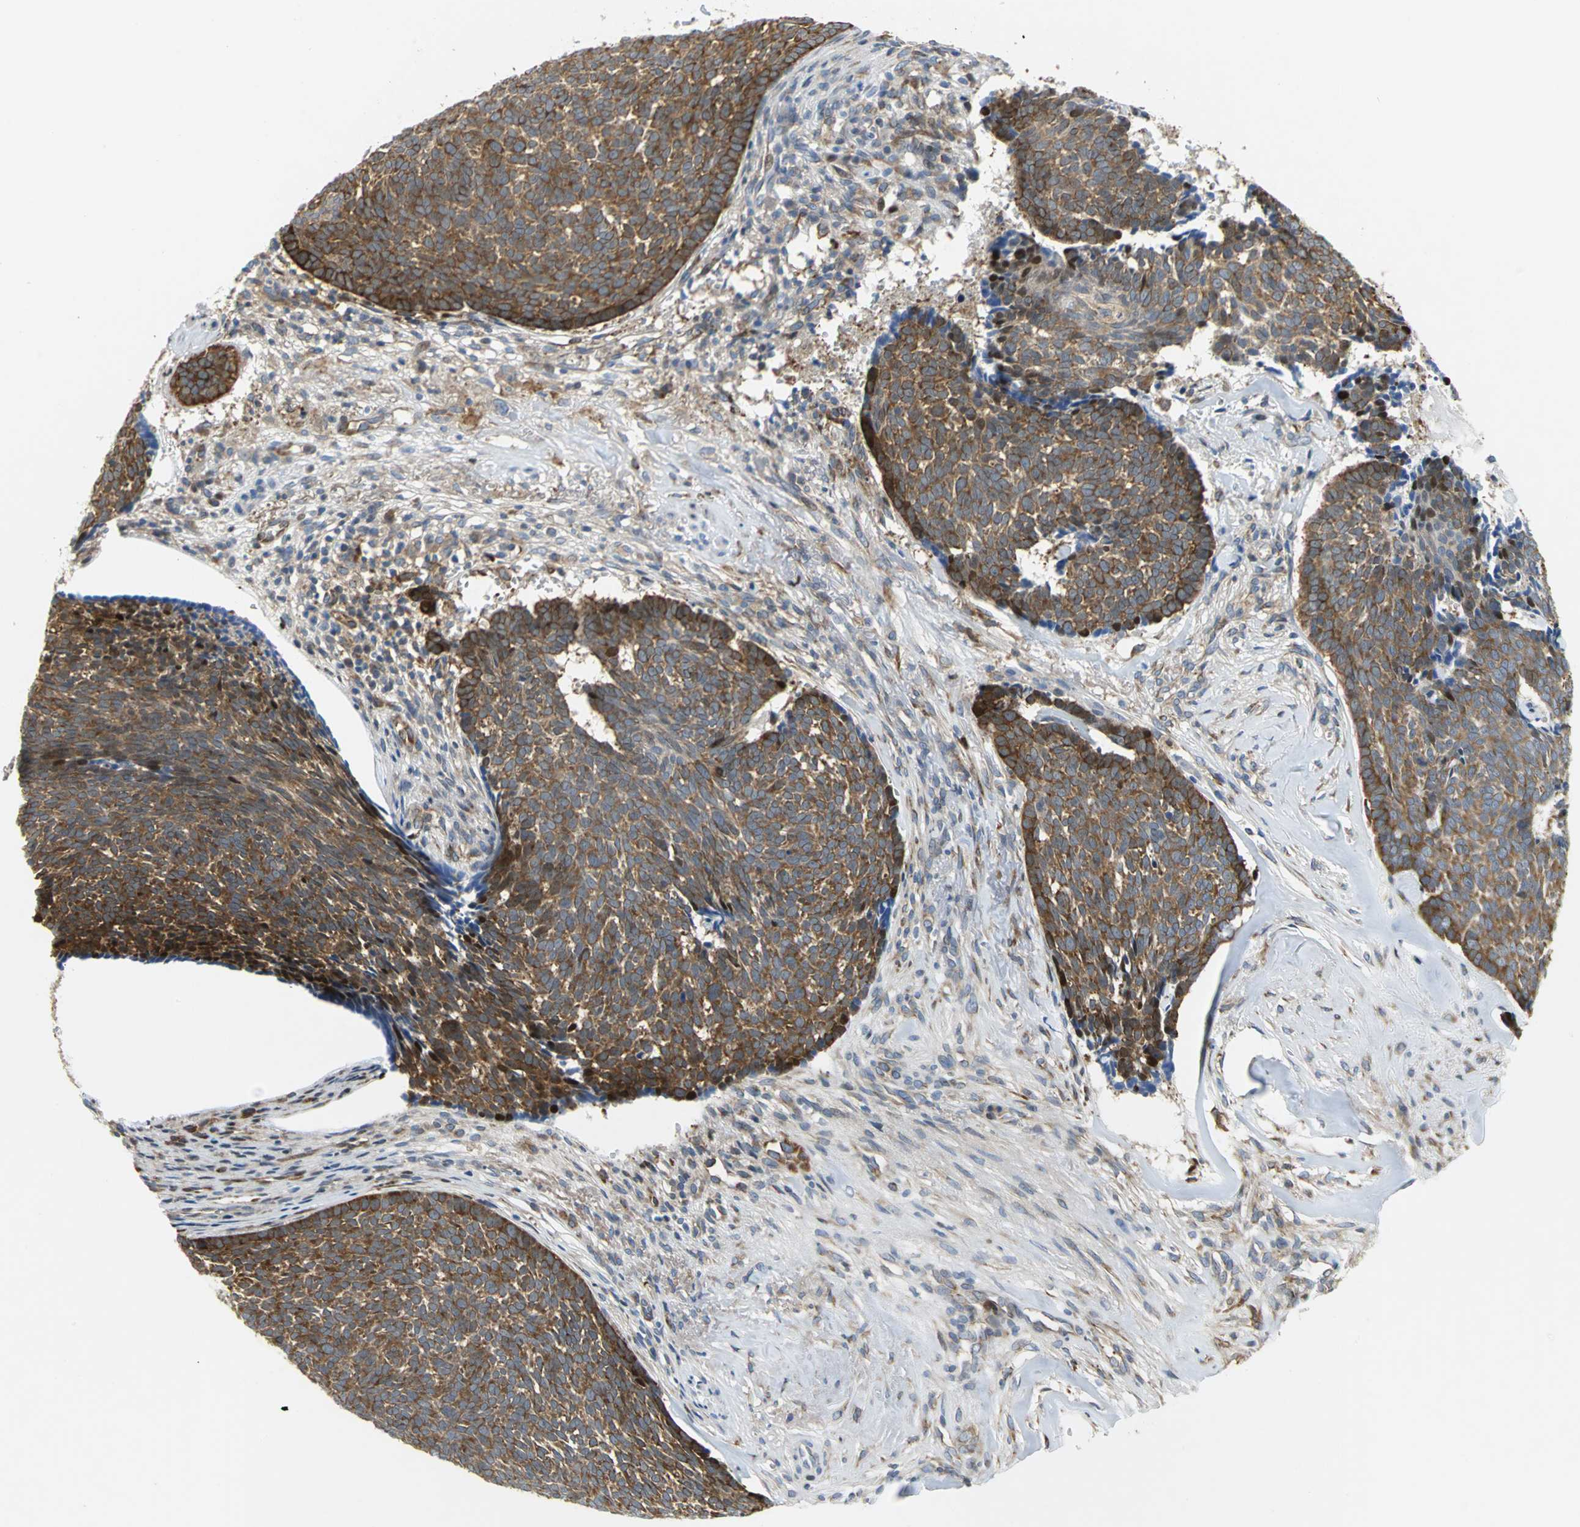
{"staining": {"intensity": "strong", "quantity": ">75%", "location": "cytoplasmic/membranous"}, "tissue": "skin cancer", "cell_type": "Tumor cells", "image_type": "cancer", "snomed": [{"axis": "morphology", "description": "Basal cell carcinoma"}, {"axis": "topography", "description": "Skin"}], "caption": "Skin basal cell carcinoma stained for a protein exhibits strong cytoplasmic/membranous positivity in tumor cells.", "gene": "YBX1", "patient": {"sex": "male", "age": 84}}